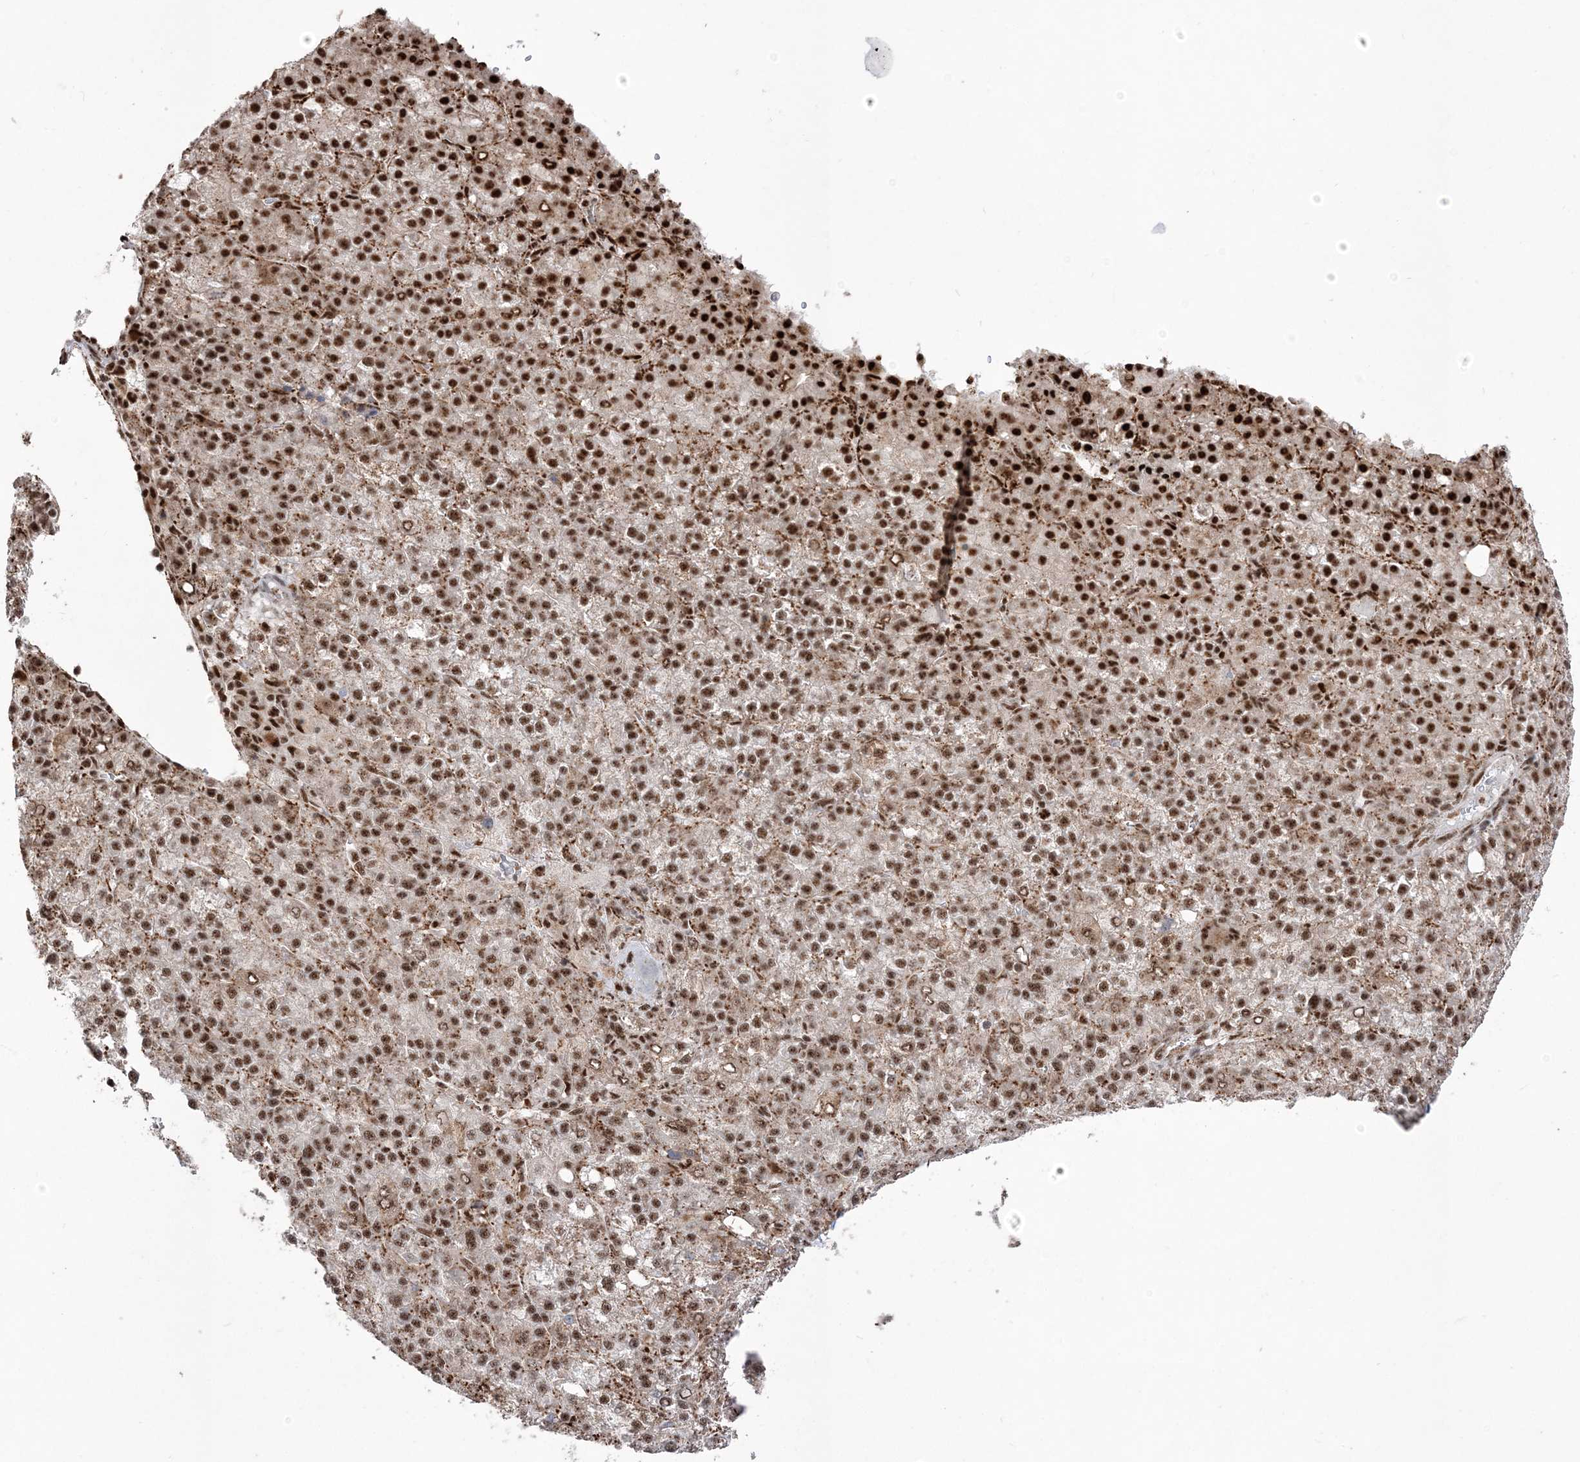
{"staining": {"intensity": "strong", "quantity": ">75%", "location": "nuclear"}, "tissue": "liver cancer", "cell_type": "Tumor cells", "image_type": "cancer", "snomed": [{"axis": "morphology", "description": "Carcinoma, Hepatocellular, NOS"}, {"axis": "topography", "description": "Liver"}], "caption": "Immunohistochemical staining of human liver cancer shows high levels of strong nuclear protein staining in about >75% of tumor cells.", "gene": "RBM17", "patient": {"sex": "female", "age": 58}}